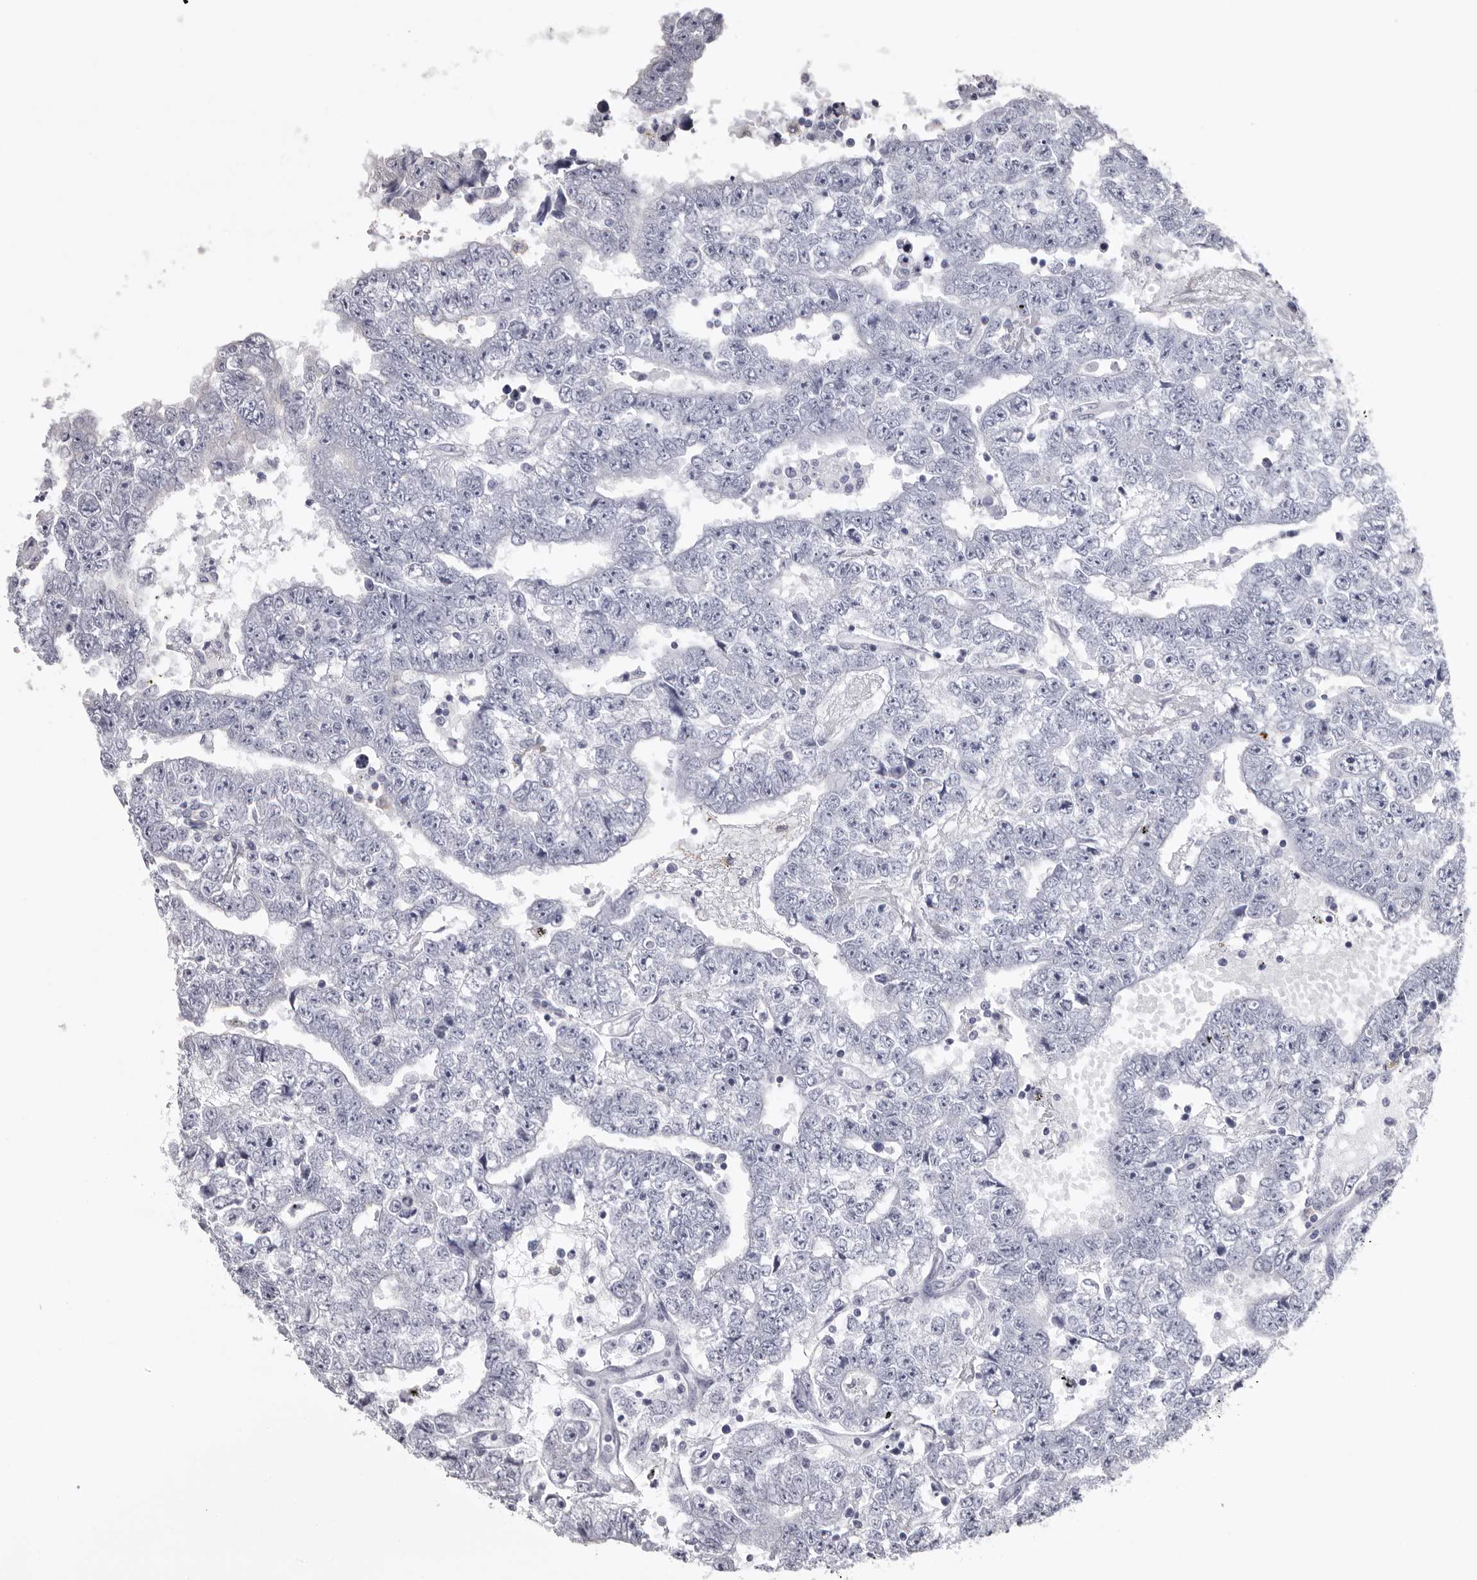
{"staining": {"intensity": "negative", "quantity": "none", "location": "none"}, "tissue": "testis cancer", "cell_type": "Tumor cells", "image_type": "cancer", "snomed": [{"axis": "morphology", "description": "Carcinoma, Embryonal, NOS"}, {"axis": "topography", "description": "Testis"}], "caption": "Immunohistochemistry (IHC) micrograph of human testis cancer stained for a protein (brown), which reveals no expression in tumor cells.", "gene": "LAD1", "patient": {"sex": "male", "age": 25}}